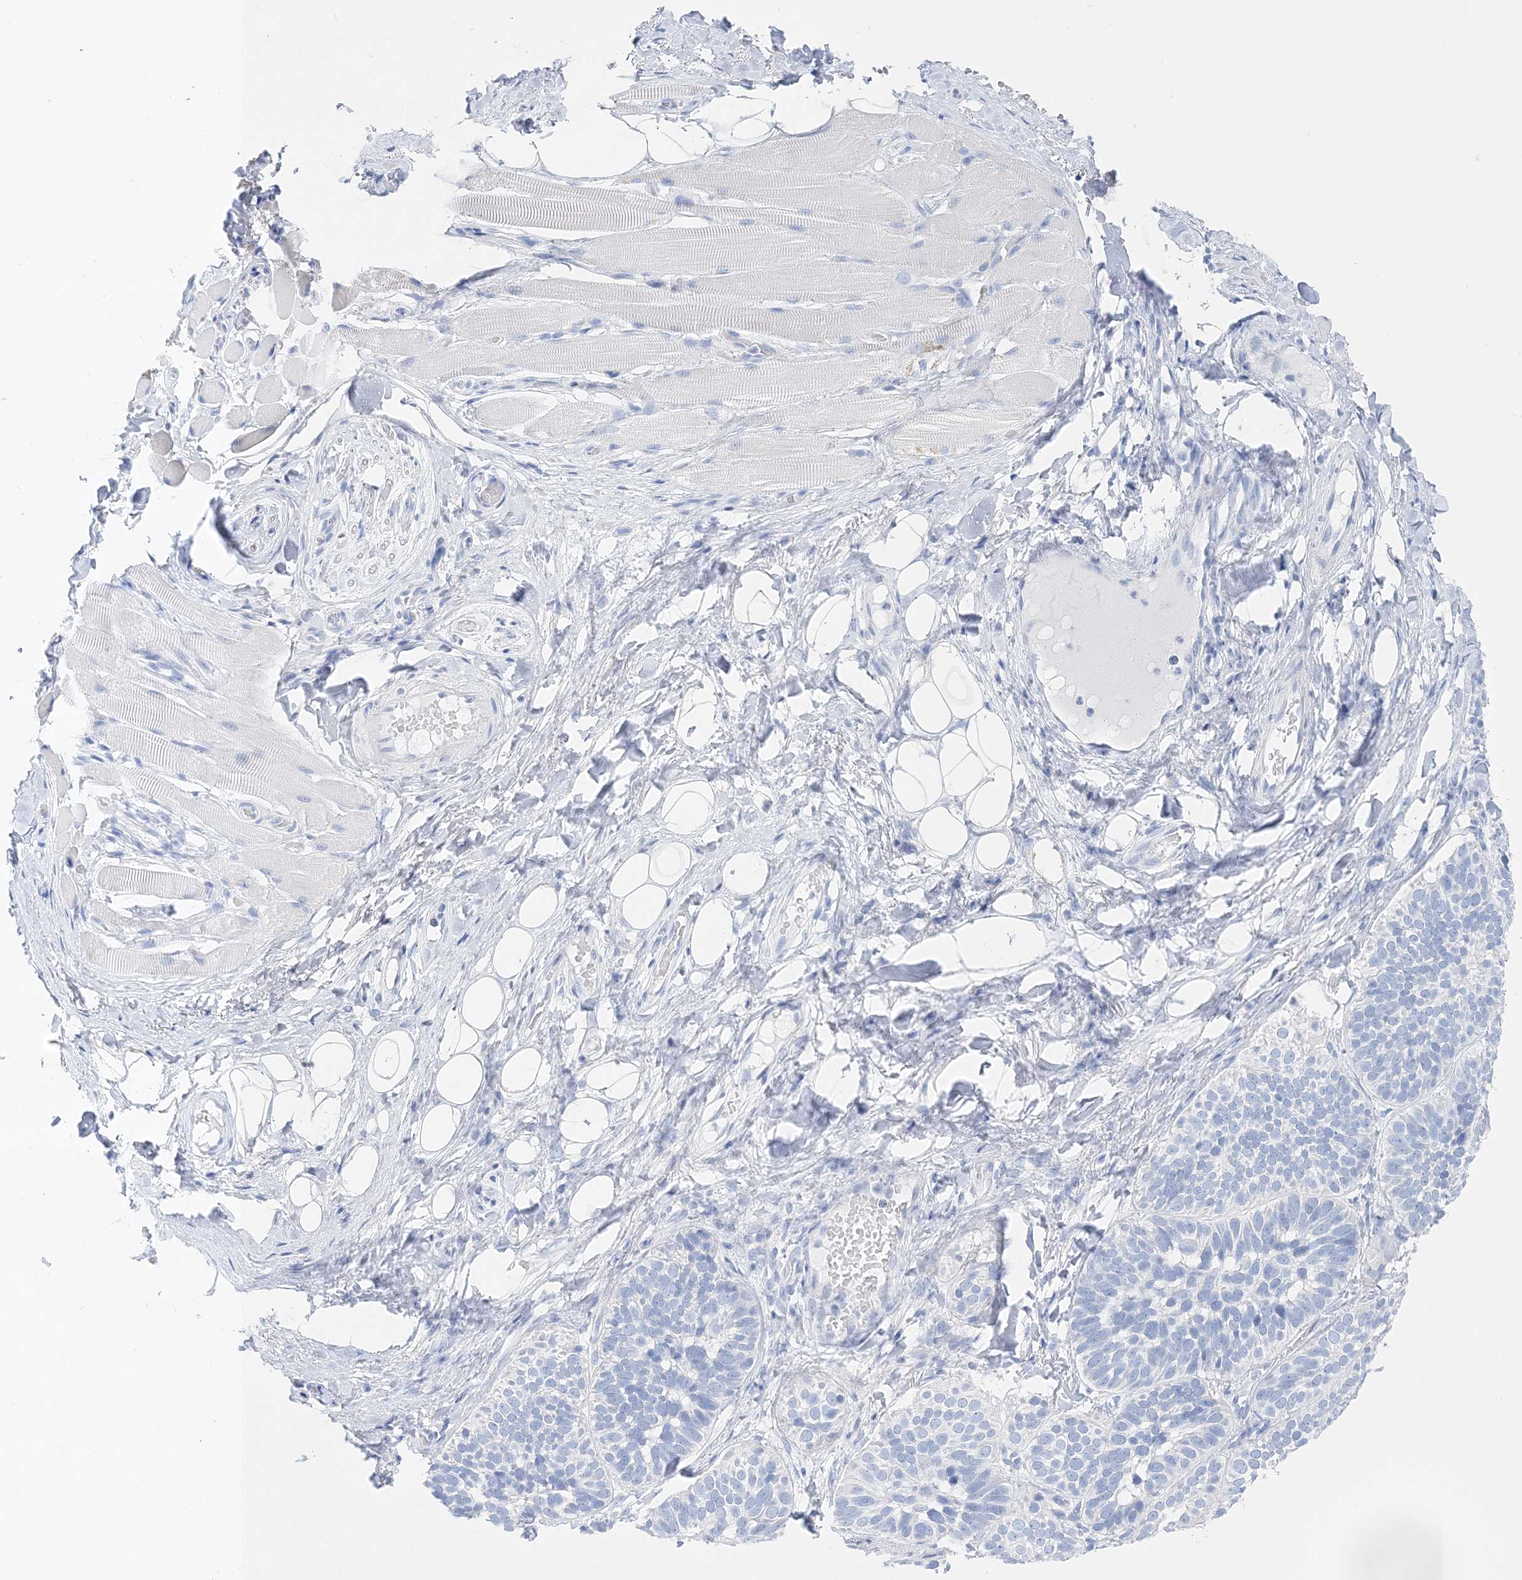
{"staining": {"intensity": "negative", "quantity": "none", "location": "none"}, "tissue": "skin cancer", "cell_type": "Tumor cells", "image_type": "cancer", "snomed": [{"axis": "morphology", "description": "Basal cell carcinoma"}, {"axis": "topography", "description": "Skin"}], "caption": "Image shows no protein expression in tumor cells of skin cancer (basal cell carcinoma) tissue.", "gene": "TSPYL6", "patient": {"sex": "male", "age": 62}}